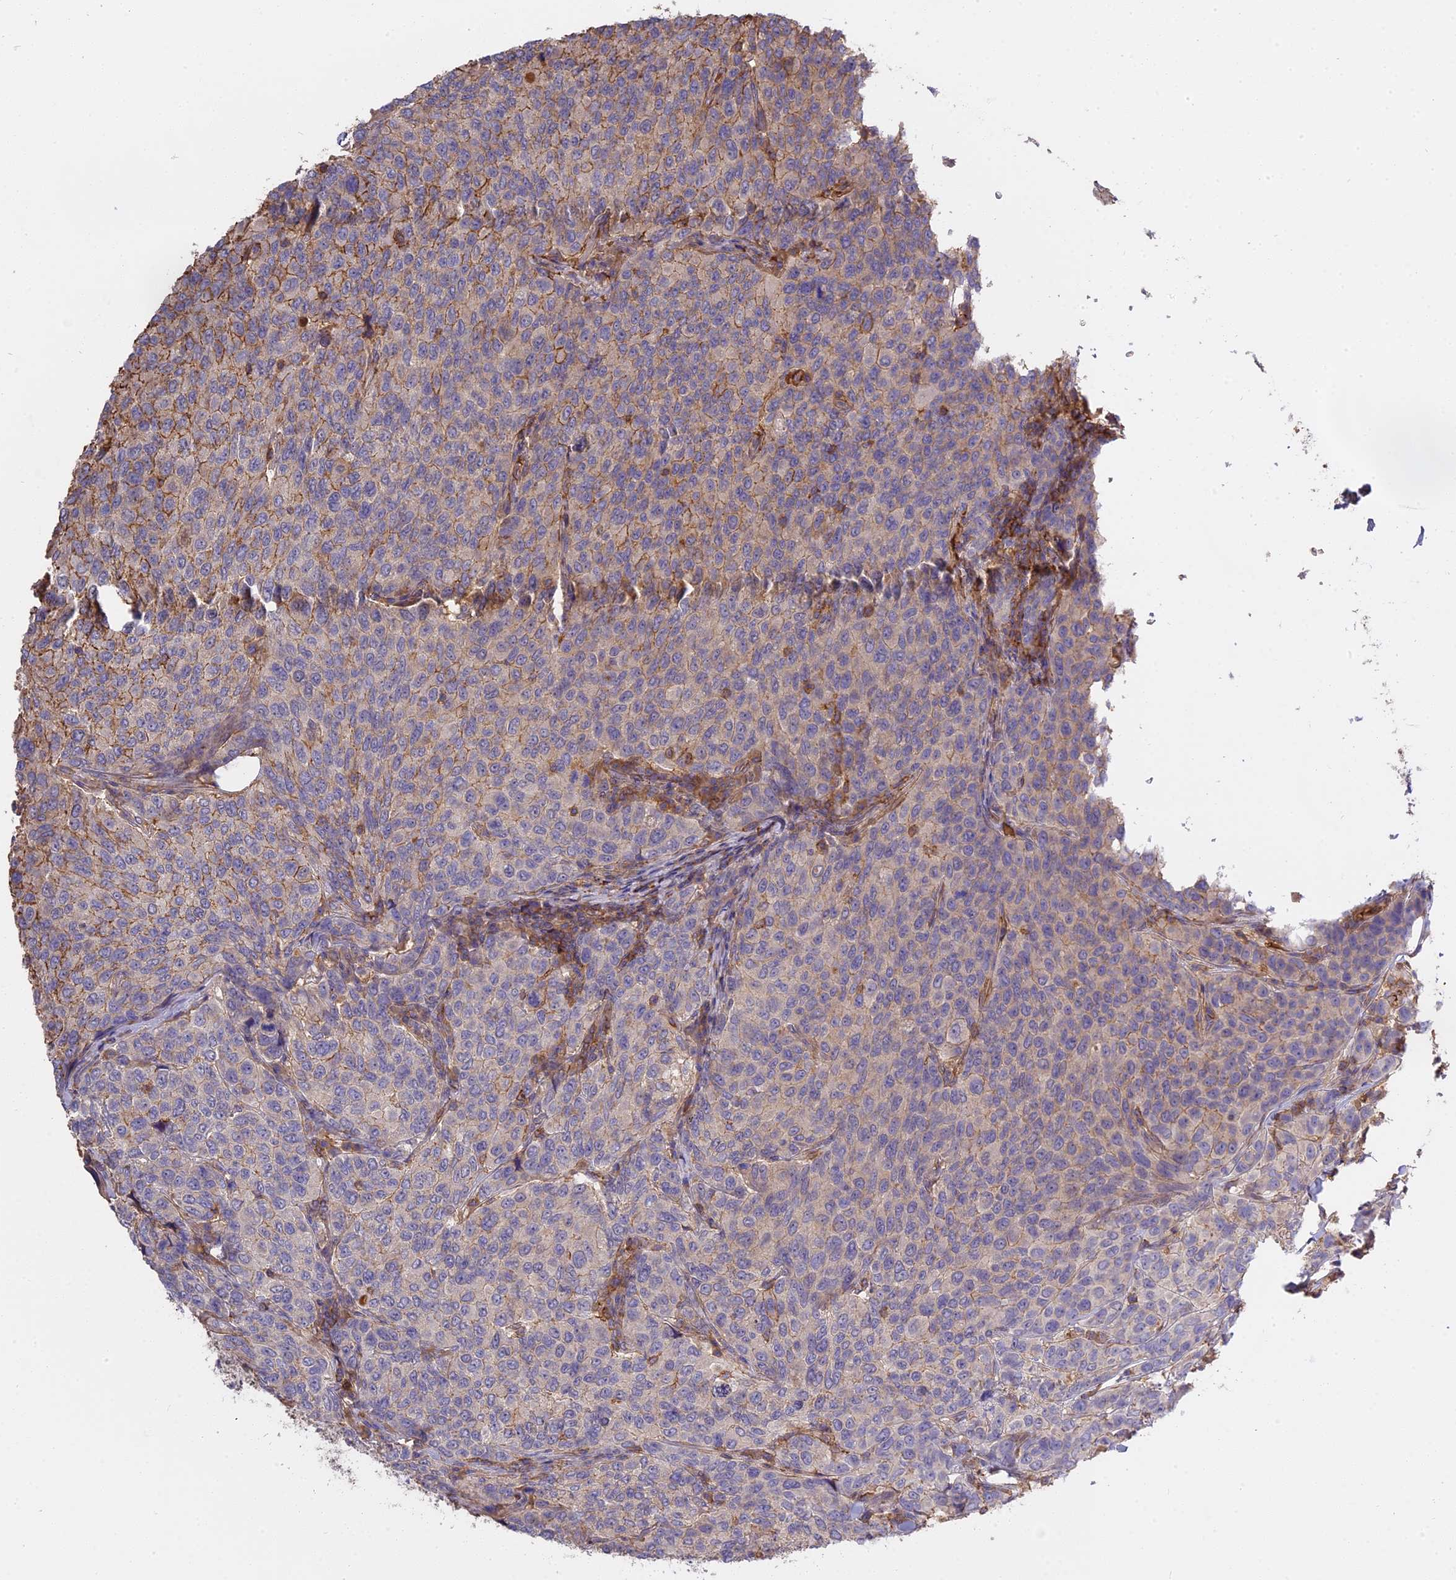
{"staining": {"intensity": "negative", "quantity": "none", "location": "none"}, "tissue": "breast cancer", "cell_type": "Tumor cells", "image_type": "cancer", "snomed": [{"axis": "morphology", "description": "Duct carcinoma"}, {"axis": "topography", "description": "Breast"}], "caption": "Breast cancer (infiltrating ductal carcinoma) was stained to show a protein in brown. There is no significant expression in tumor cells. Brightfield microscopy of IHC stained with DAB (brown) and hematoxylin (blue), captured at high magnification.", "gene": "CFAP119", "patient": {"sex": "female", "age": 55}}